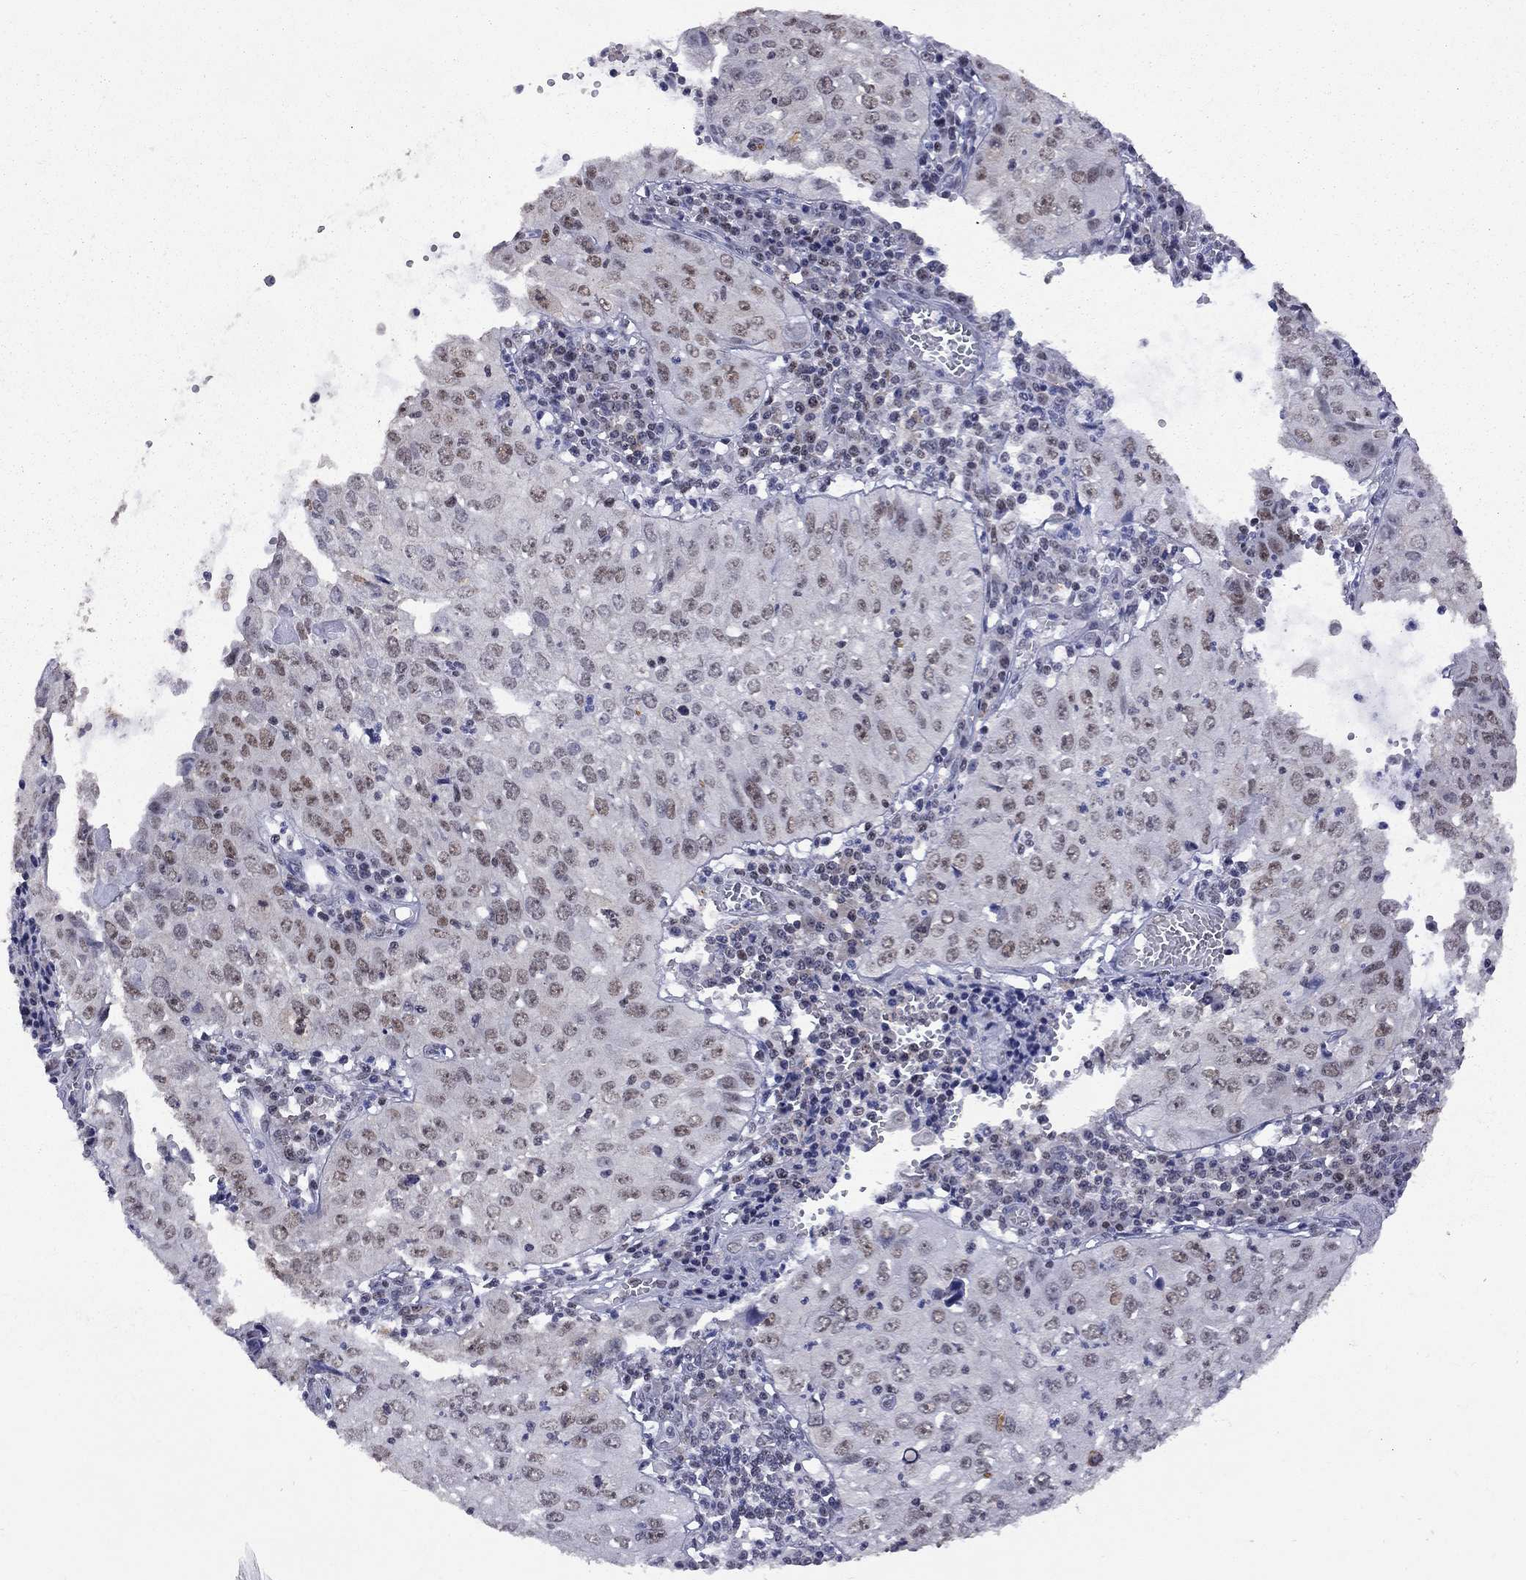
{"staining": {"intensity": "moderate", "quantity": "<25%", "location": "nuclear"}, "tissue": "cervical cancer", "cell_type": "Tumor cells", "image_type": "cancer", "snomed": [{"axis": "morphology", "description": "Squamous cell carcinoma, NOS"}, {"axis": "topography", "description": "Cervix"}], "caption": "The photomicrograph displays staining of cervical squamous cell carcinoma, revealing moderate nuclear protein expression (brown color) within tumor cells. (DAB IHC with brightfield microscopy, high magnification).", "gene": "SPOUT1", "patient": {"sex": "female", "age": 24}}